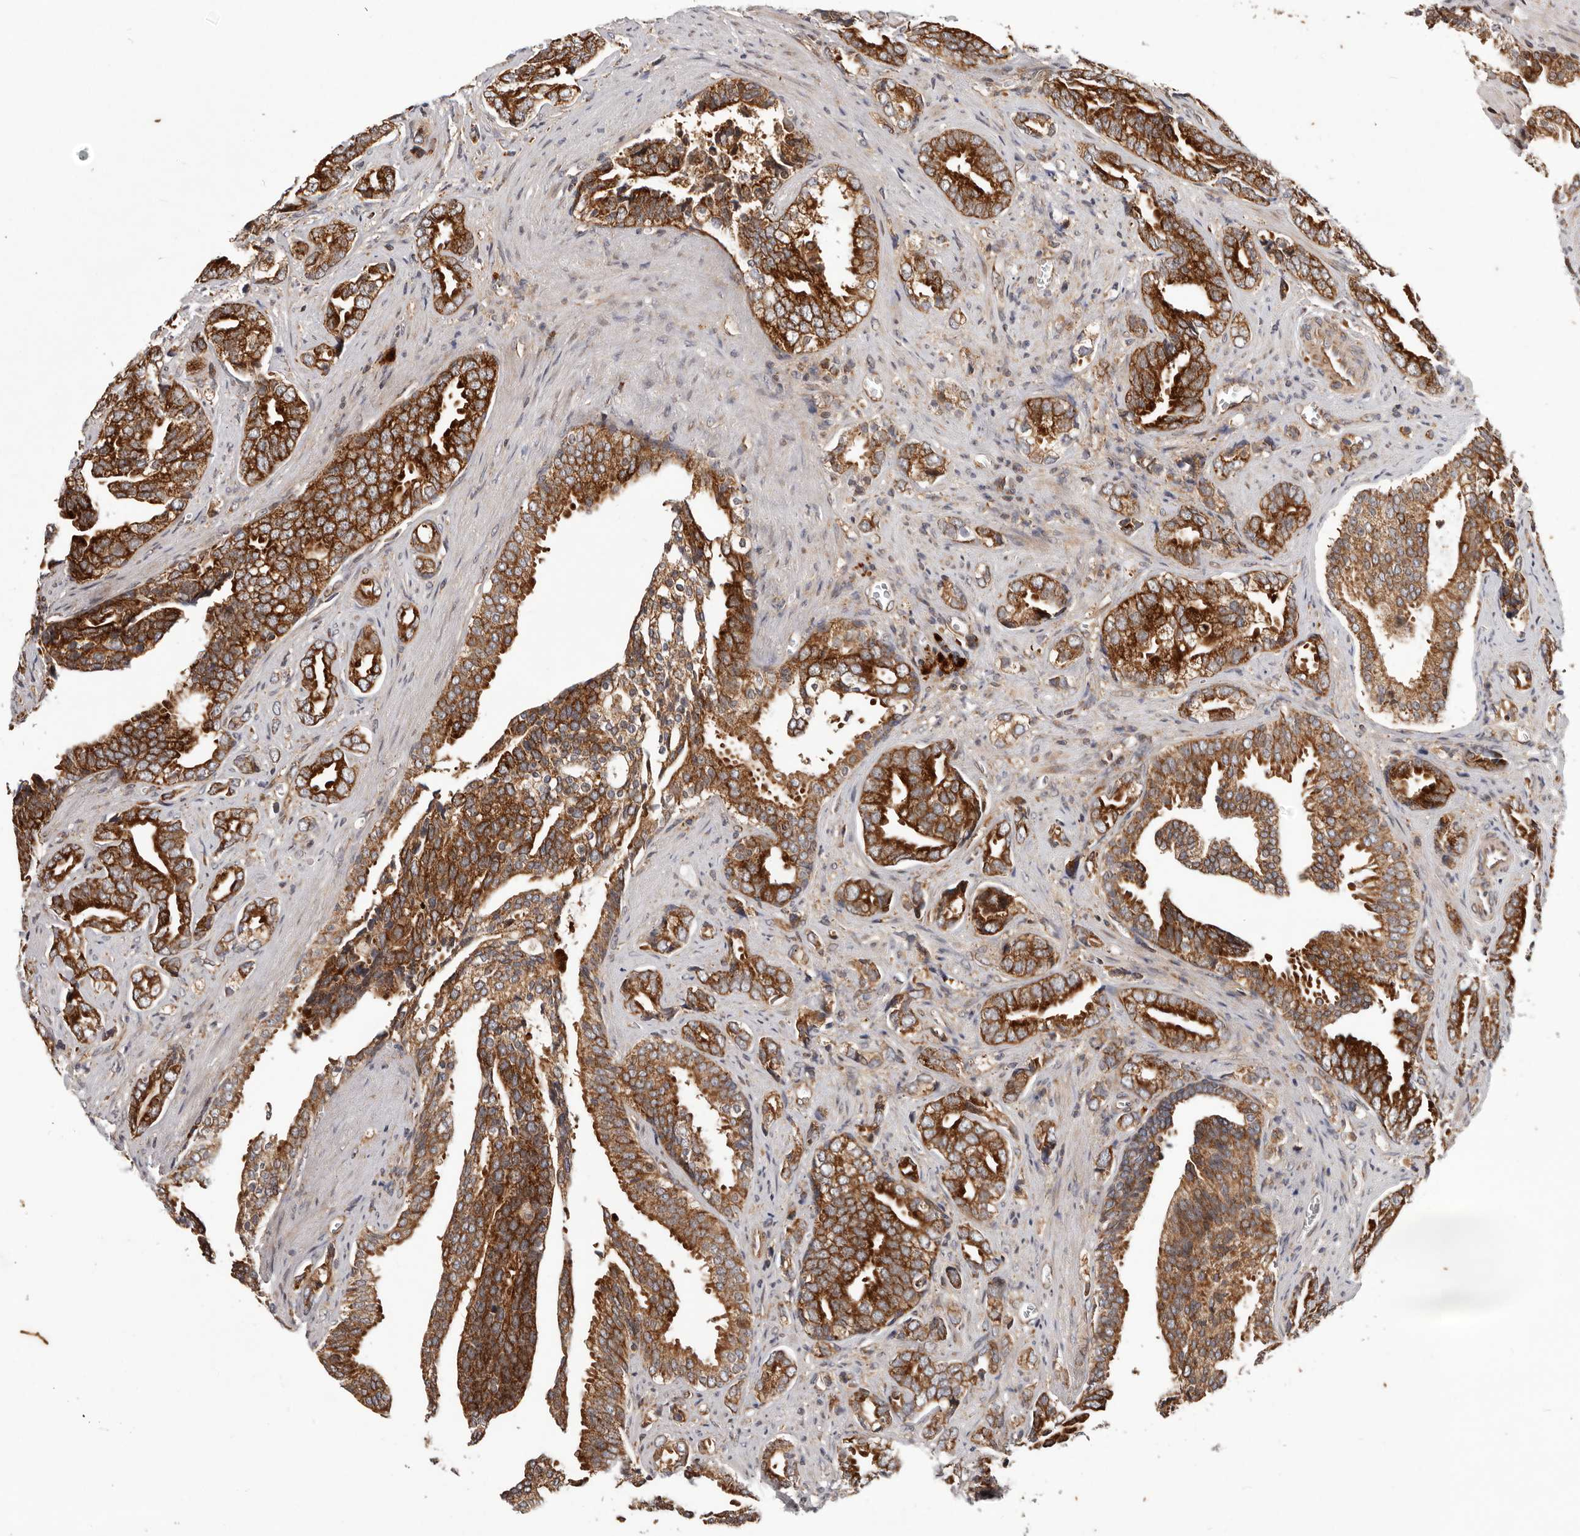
{"staining": {"intensity": "strong", "quantity": ">75%", "location": "cytoplasmic/membranous"}, "tissue": "prostate cancer", "cell_type": "Tumor cells", "image_type": "cancer", "snomed": [{"axis": "morphology", "description": "Adenocarcinoma, Medium grade"}, {"axis": "topography", "description": "Prostate"}], "caption": "The photomicrograph demonstrates a brown stain indicating the presence of a protein in the cytoplasmic/membranous of tumor cells in prostate cancer. (IHC, brightfield microscopy, high magnification).", "gene": "MRPS10", "patient": {"sex": "male", "age": 67}}